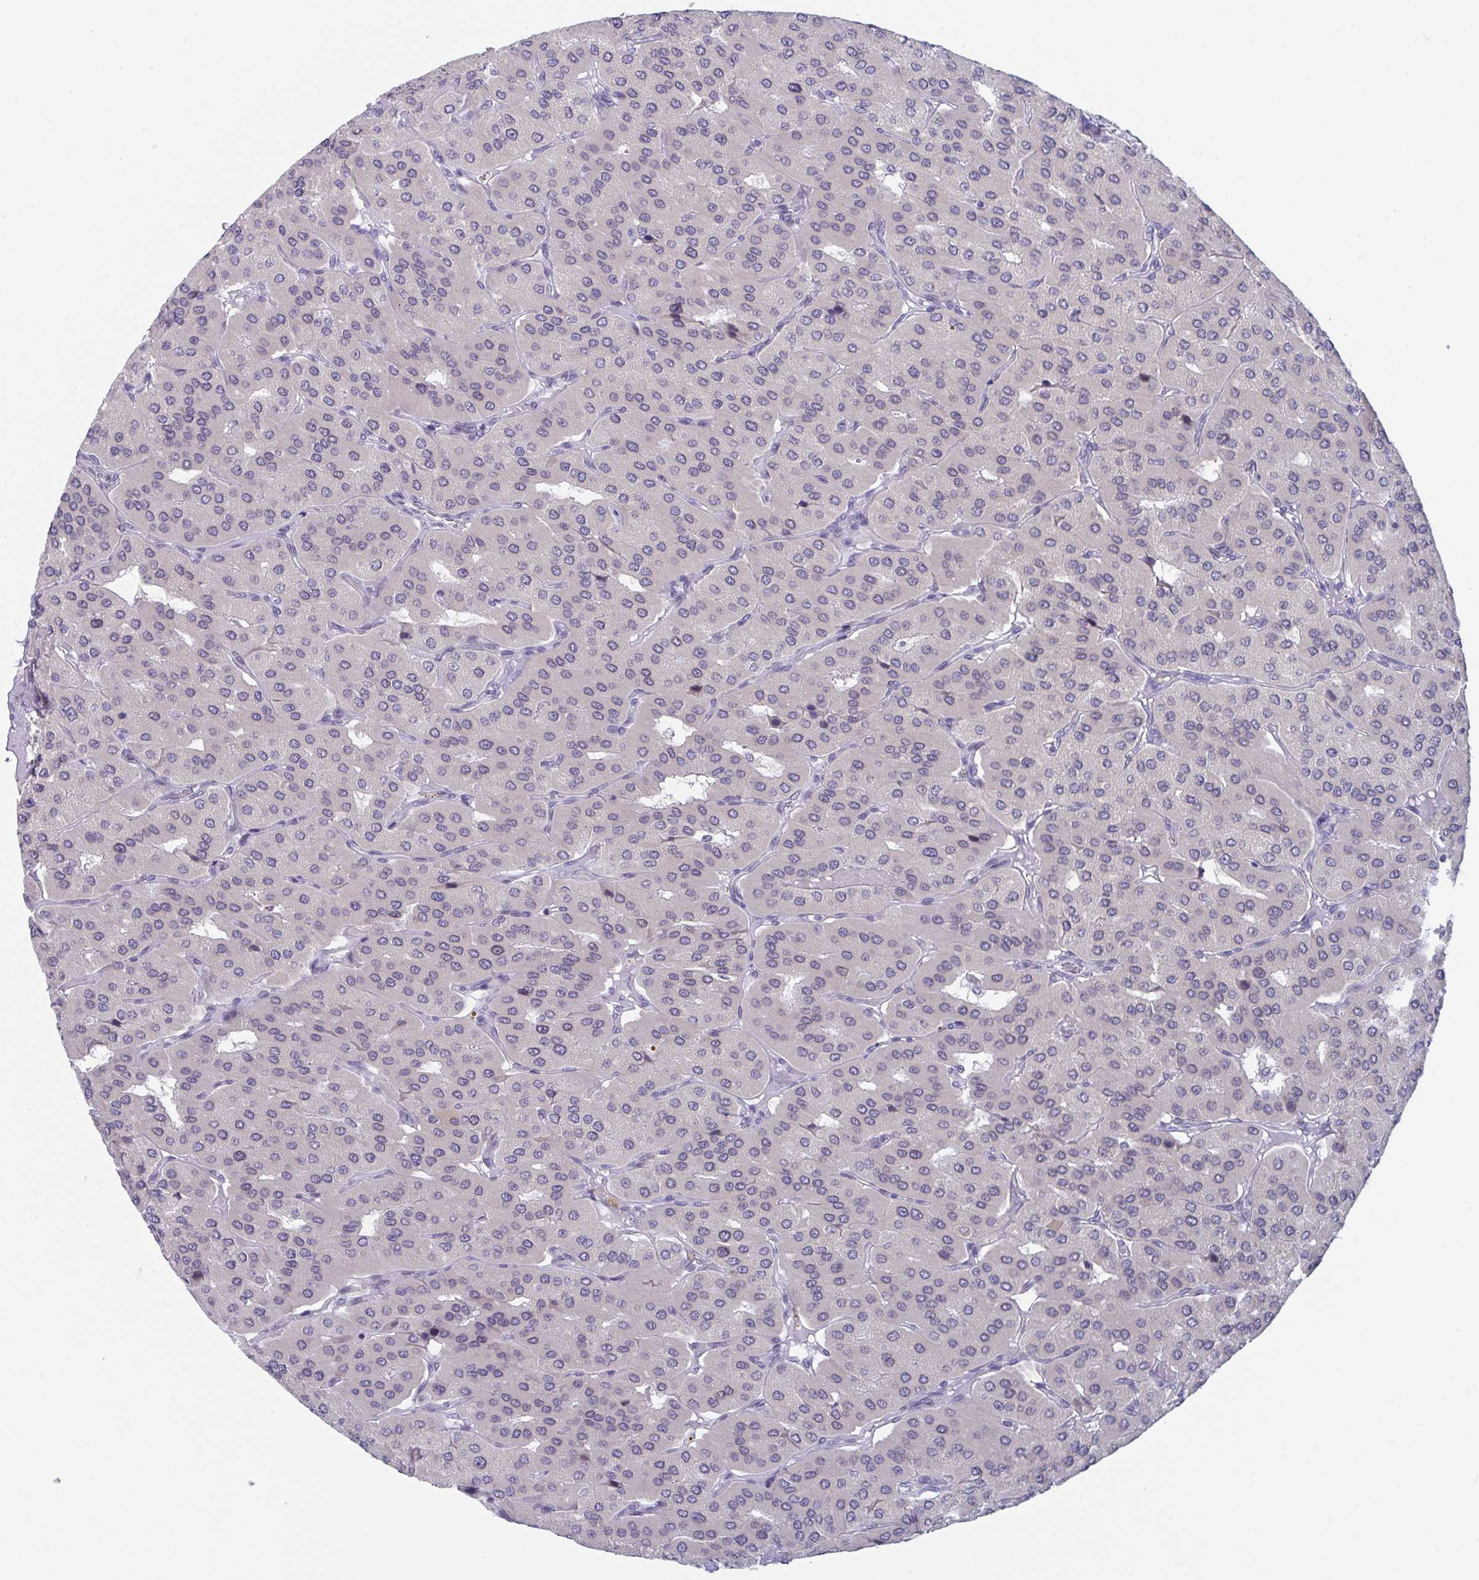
{"staining": {"intensity": "negative", "quantity": "none", "location": "none"}, "tissue": "parathyroid gland", "cell_type": "Glandular cells", "image_type": "normal", "snomed": [{"axis": "morphology", "description": "Normal tissue, NOS"}, {"axis": "morphology", "description": "Adenoma, NOS"}, {"axis": "topography", "description": "Parathyroid gland"}], "caption": "This is a micrograph of immunohistochemistry (IHC) staining of benign parathyroid gland, which shows no positivity in glandular cells. Nuclei are stained in blue.", "gene": "BMAL2", "patient": {"sex": "female", "age": 86}}